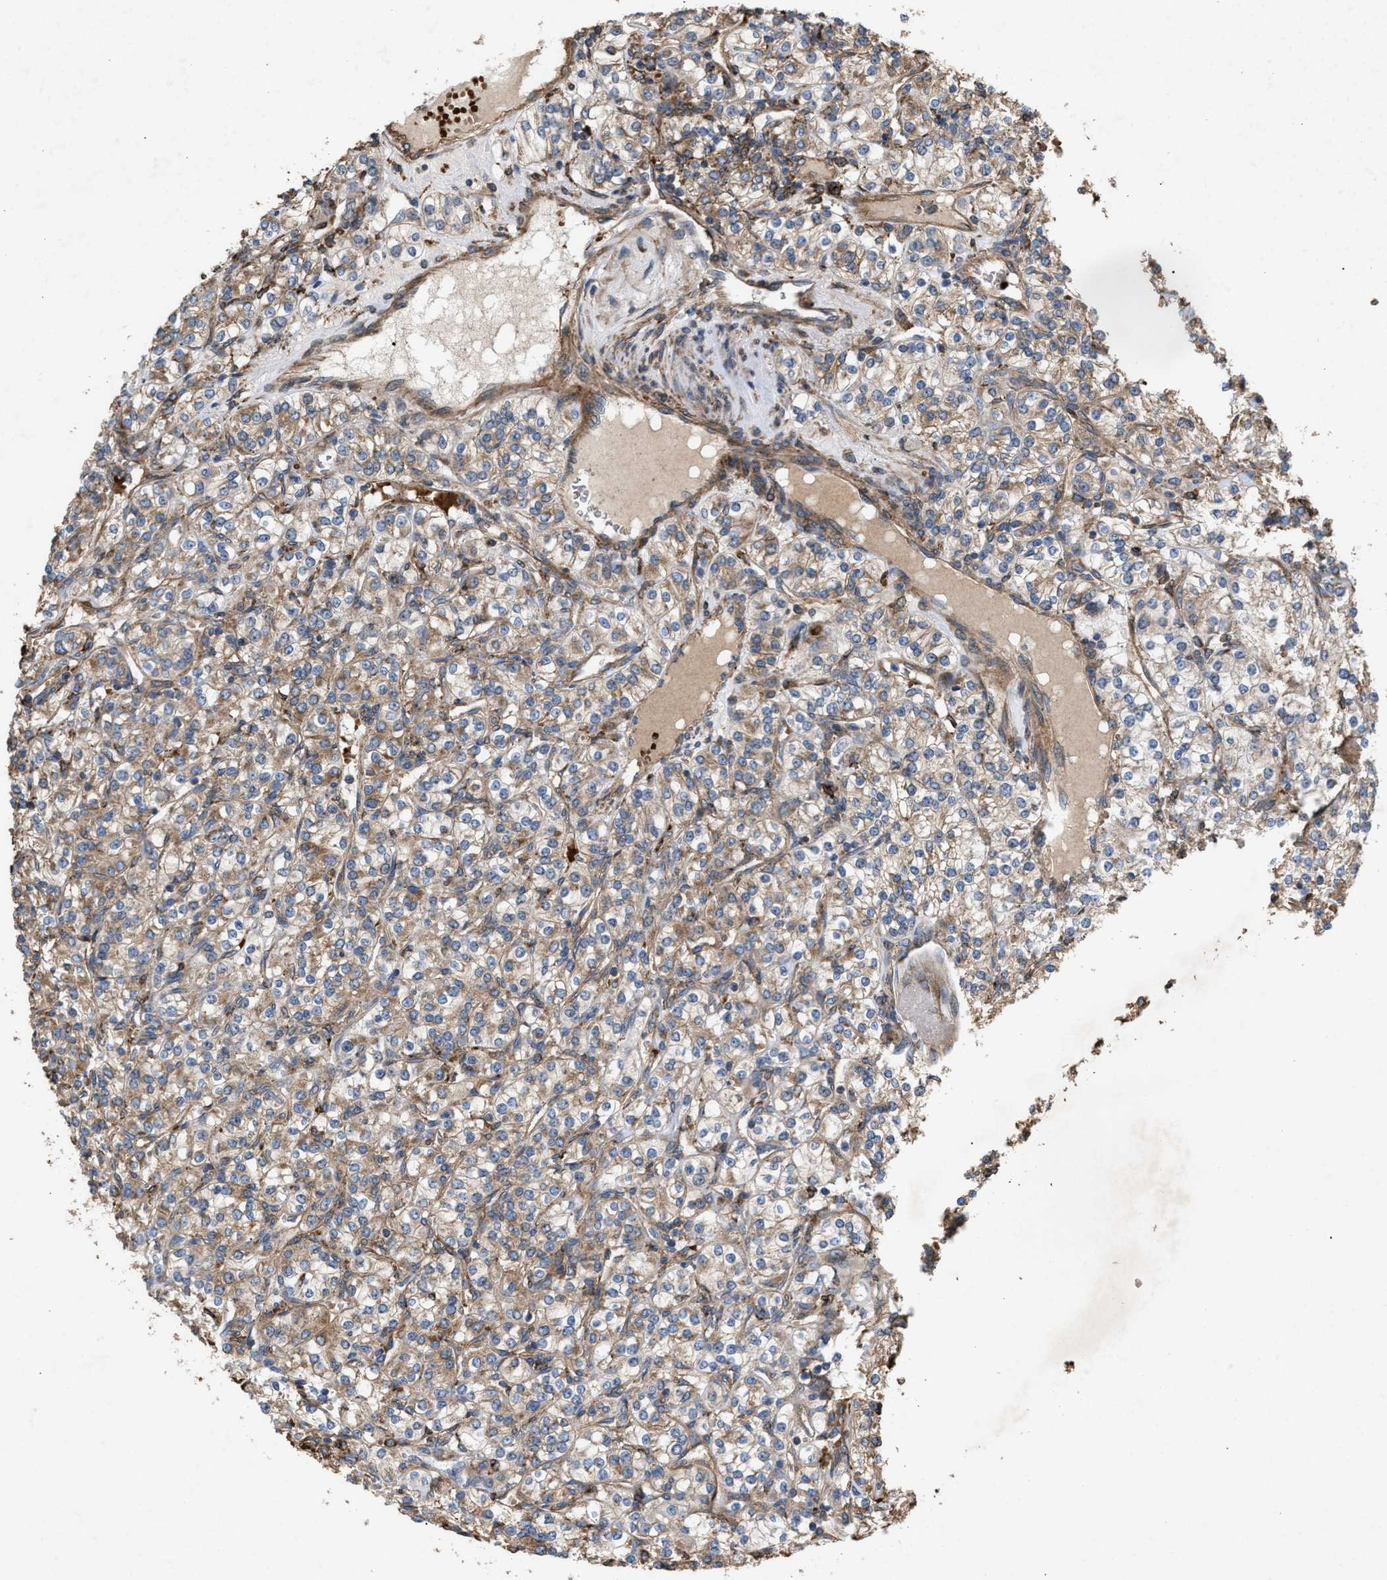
{"staining": {"intensity": "moderate", "quantity": ">75%", "location": "cytoplasmic/membranous"}, "tissue": "renal cancer", "cell_type": "Tumor cells", "image_type": "cancer", "snomed": [{"axis": "morphology", "description": "Adenocarcinoma, NOS"}, {"axis": "topography", "description": "Kidney"}], "caption": "This is an image of immunohistochemistry (IHC) staining of adenocarcinoma (renal), which shows moderate staining in the cytoplasmic/membranous of tumor cells.", "gene": "GCC1", "patient": {"sex": "male", "age": 77}}